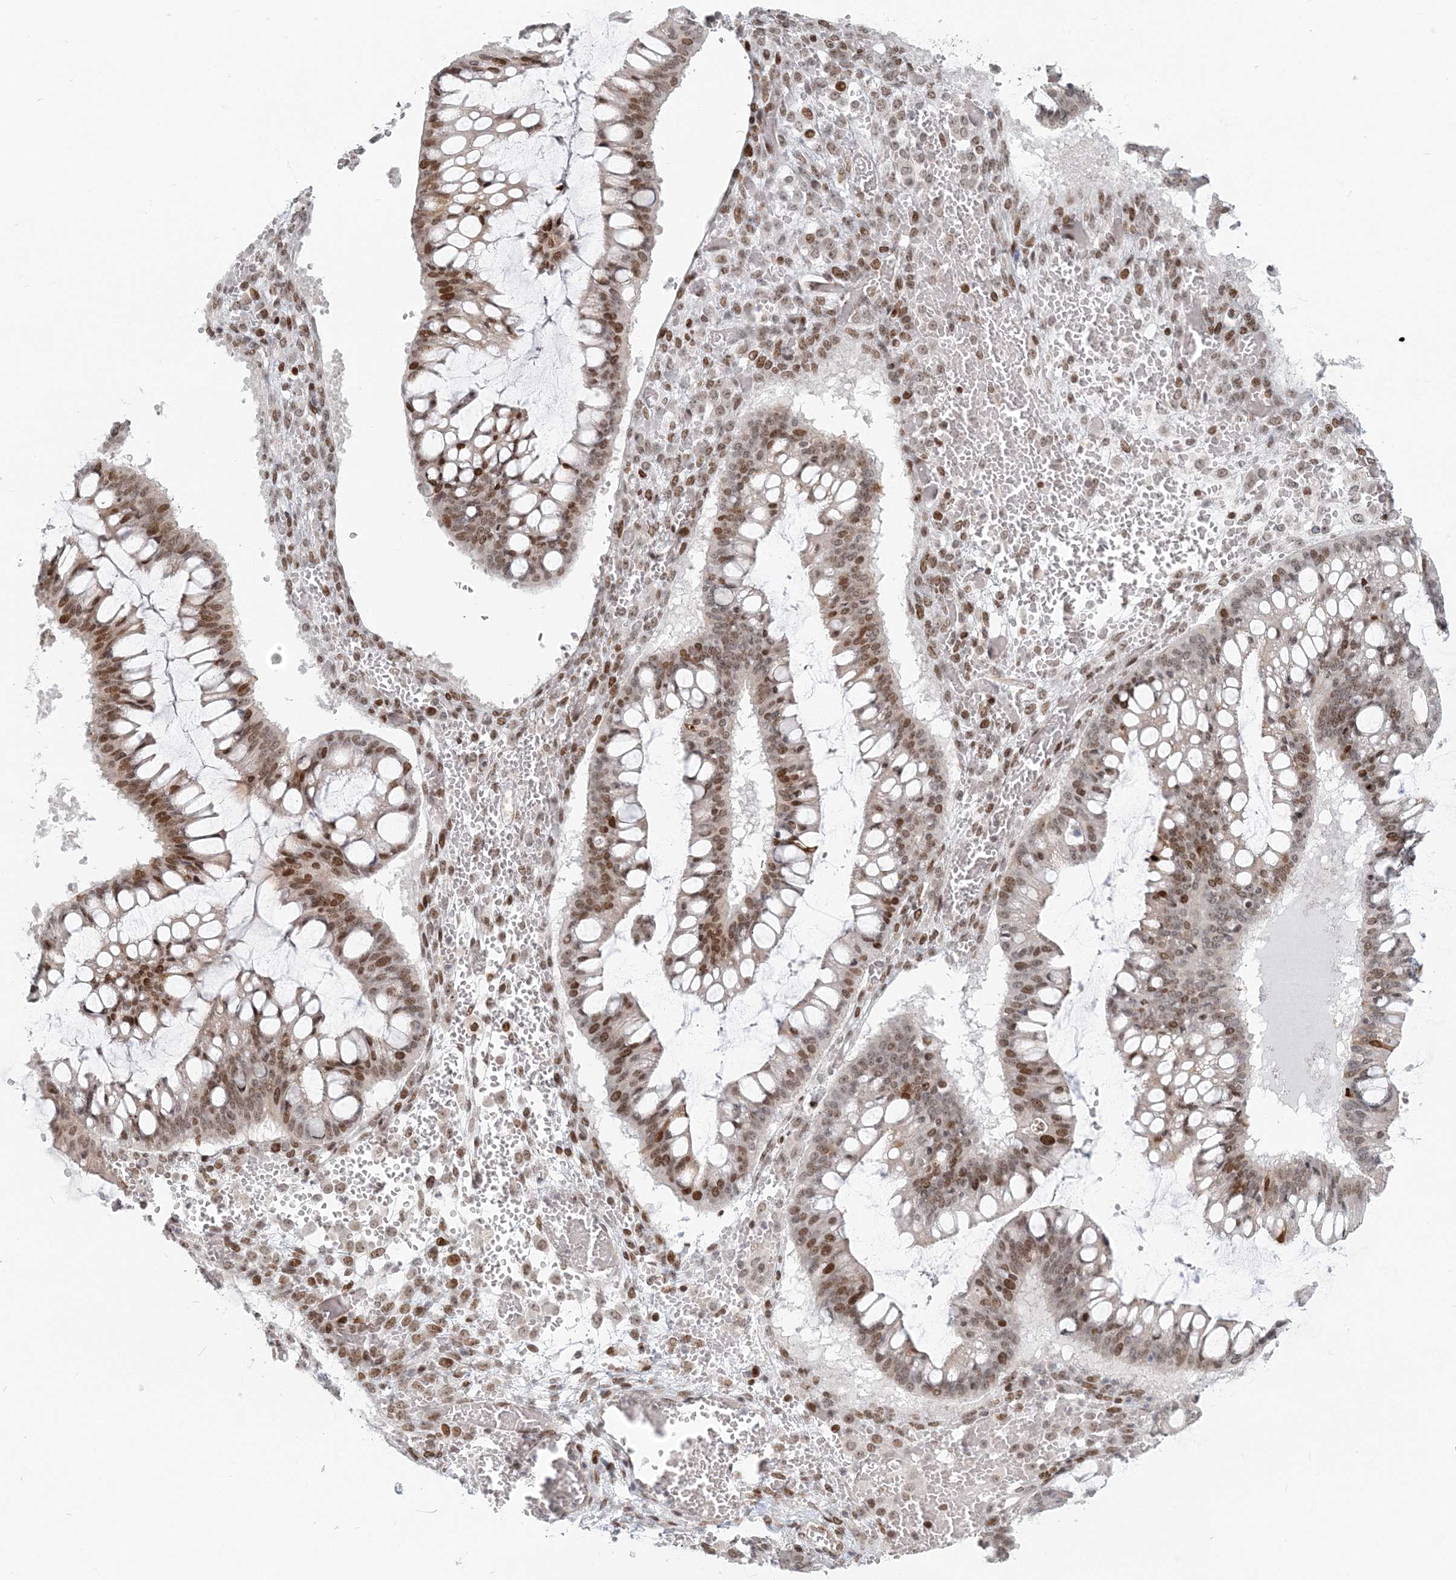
{"staining": {"intensity": "moderate", "quantity": ">75%", "location": "nuclear"}, "tissue": "ovarian cancer", "cell_type": "Tumor cells", "image_type": "cancer", "snomed": [{"axis": "morphology", "description": "Cystadenocarcinoma, mucinous, NOS"}, {"axis": "topography", "description": "Ovary"}], "caption": "Protein staining by immunohistochemistry exhibits moderate nuclear expression in about >75% of tumor cells in mucinous cystadenocarcinoma (ovarian).", "gene": "BAZ1B", "patient": {"sex": "female", "age": 73}}